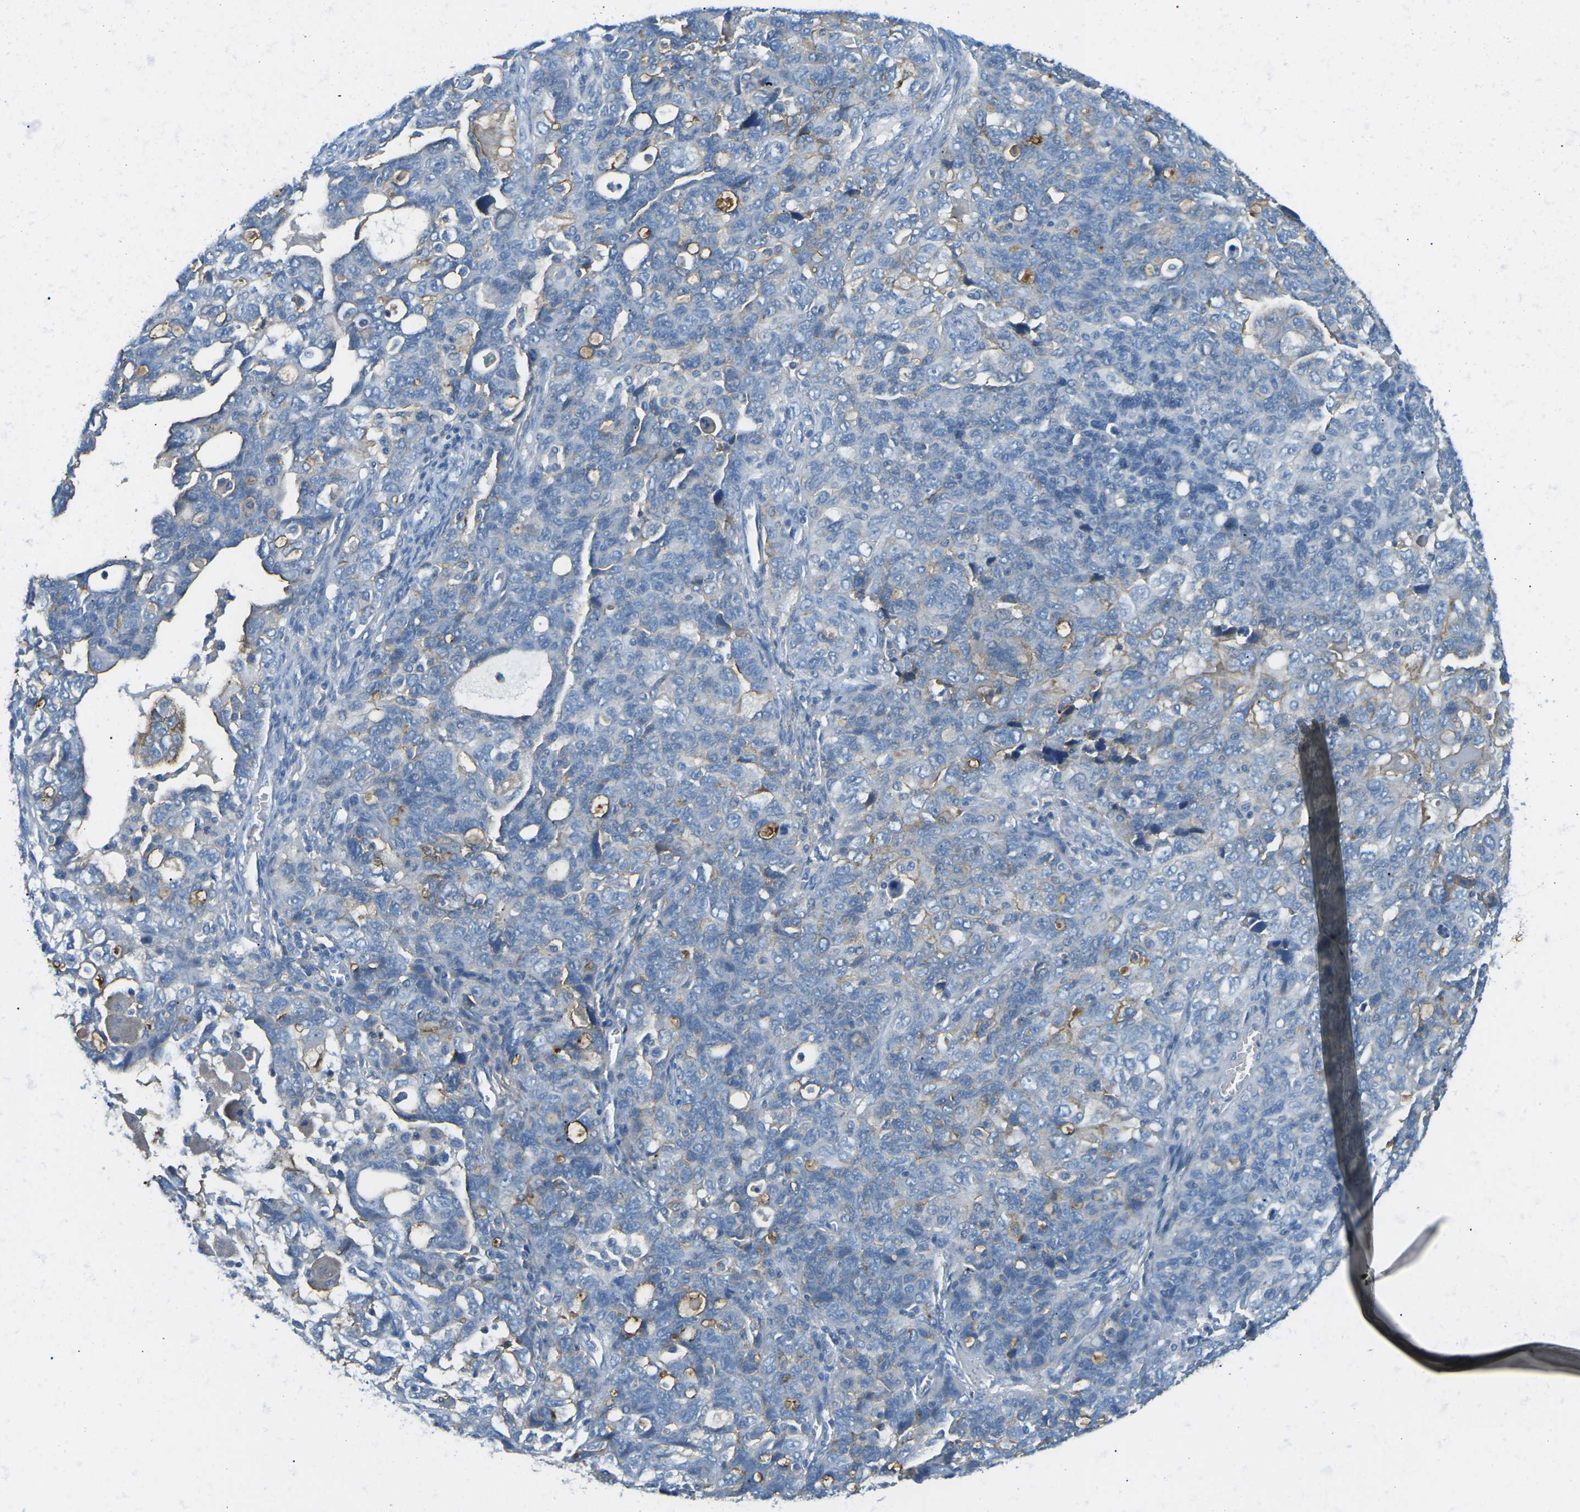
{"staining": {"intensity": "moderate", "quantity": "<25%", "location": "cytoplasmic/membranous"}, "tissue": "ovarian cancer", "cell_type": "Tumor cells", "image_type": "cancer", "snomed": [{"axis": "morphology", "description": "Carcinoma, NOS"}, {"axis": "morphology", "description": "Cystadenocarcinoma, serous, NOS"}, {"axis": "topography", "description": "Ovary"}], "caption": "Ovarian cancer stained with a protein marker reveals moderate staining in tumor cells.", "gene": "CD47", "patient": {"sex": "female", "age": 69}}